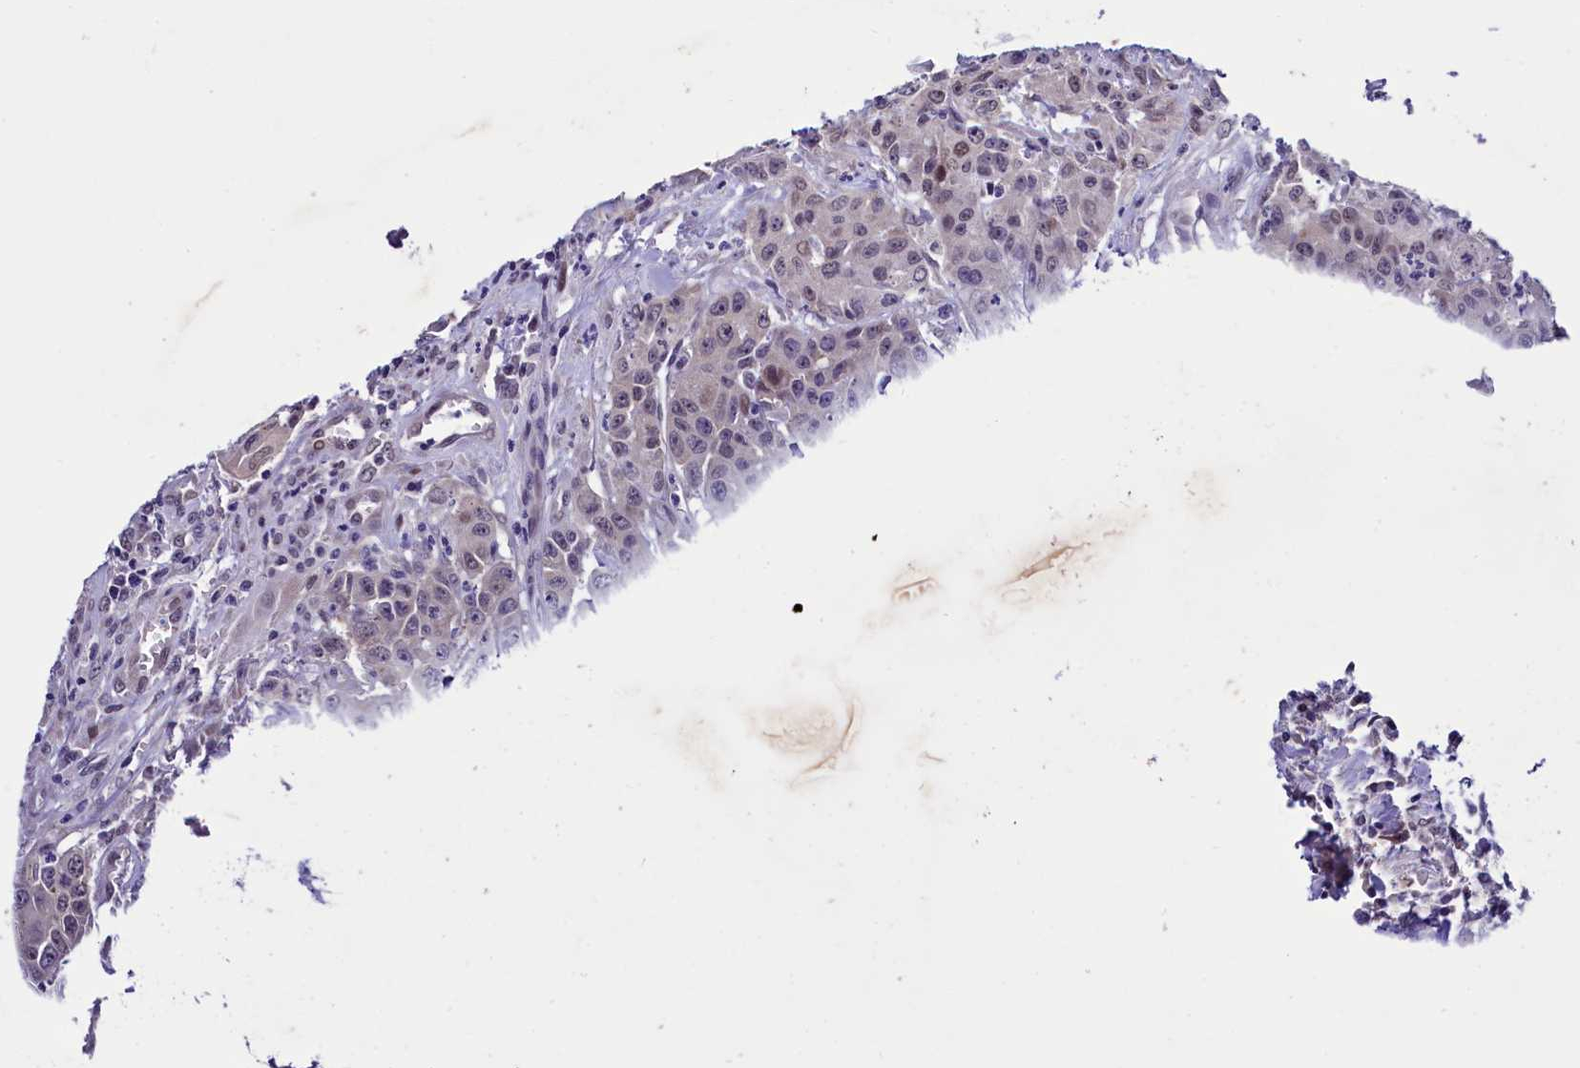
{"staining": {"intensity": "weak", "quantity": "<25%", "location": "nuclear"}, "tissue": "colorectal cancer", "cell_type": "Tumor cells", "image_type": "cancer", "snomed": [{"axis": "morphology", "description": "Adenocarcinoma, NOS"}, {"axis": "topography", "description": "Colon"}], "caption": "DAB immunohistochemical staining of colorectal cancer shows no significant positivity in tumor cells.", "gene": "LEUTX", "patient": {"sex": "male", "age": 62}}